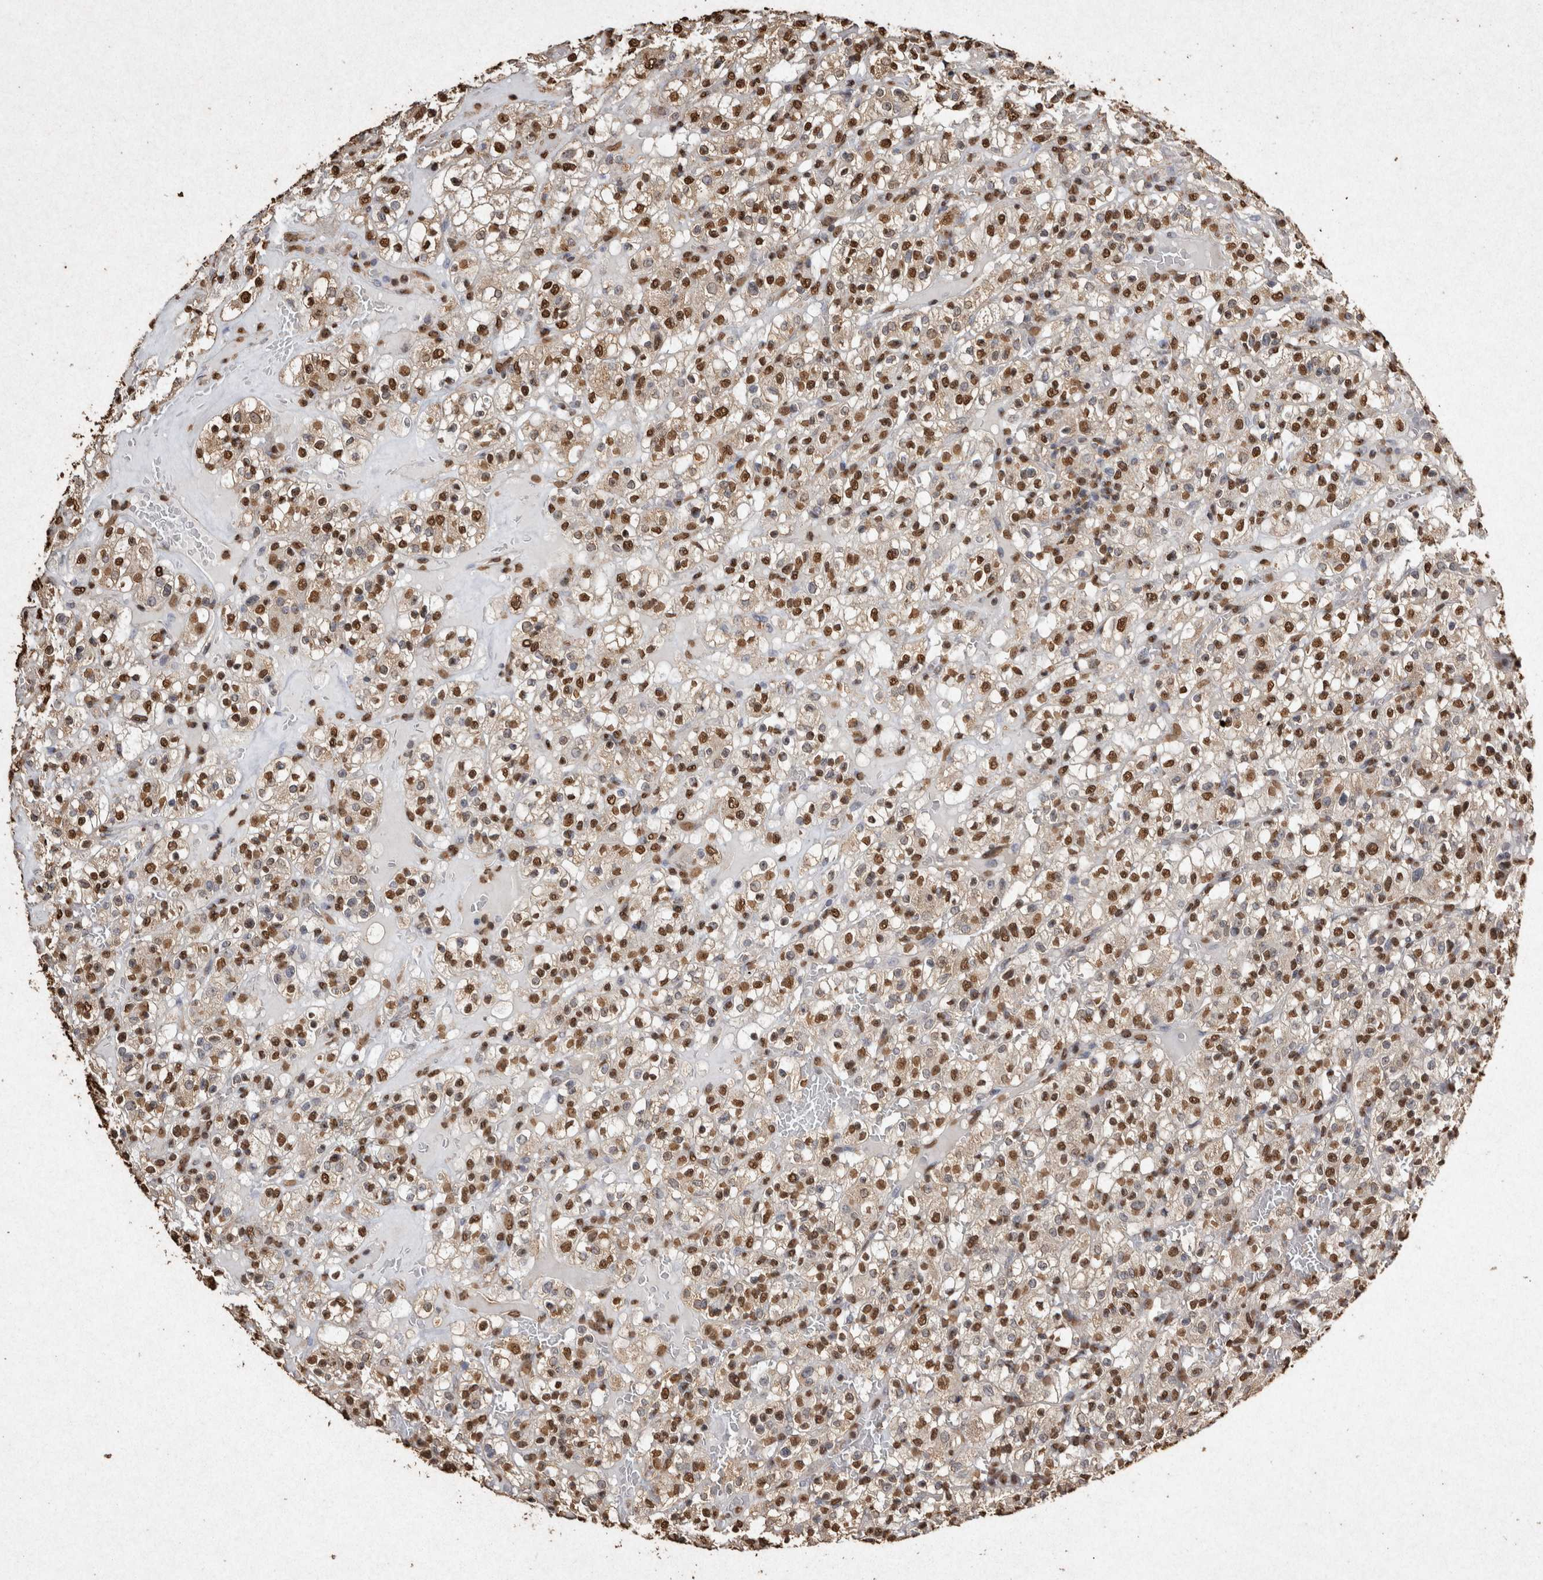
{"staining": {"intensity": "strong", "quantity": ">75%", "location": "nuclear"}, "tissue": "renal cancer", "cell_type": "Tumor cells", "image_type": "cancer", "snomed": [{"axis": "morphology", "description": "Normal tissue, NOS"}, {"axis": "morphology", "description": "Adenocarcinoma, NOS"}, {"axis": "topography", "description": "Kidney"}], "caption": "The histopathology image displays staining of renal cancer (adenocarcinoma), revealing strong nuclear protein expression (brown color) within tumor cells.", "gene": "FSTL3", "patient": {"sex": "female", "age": 72}}